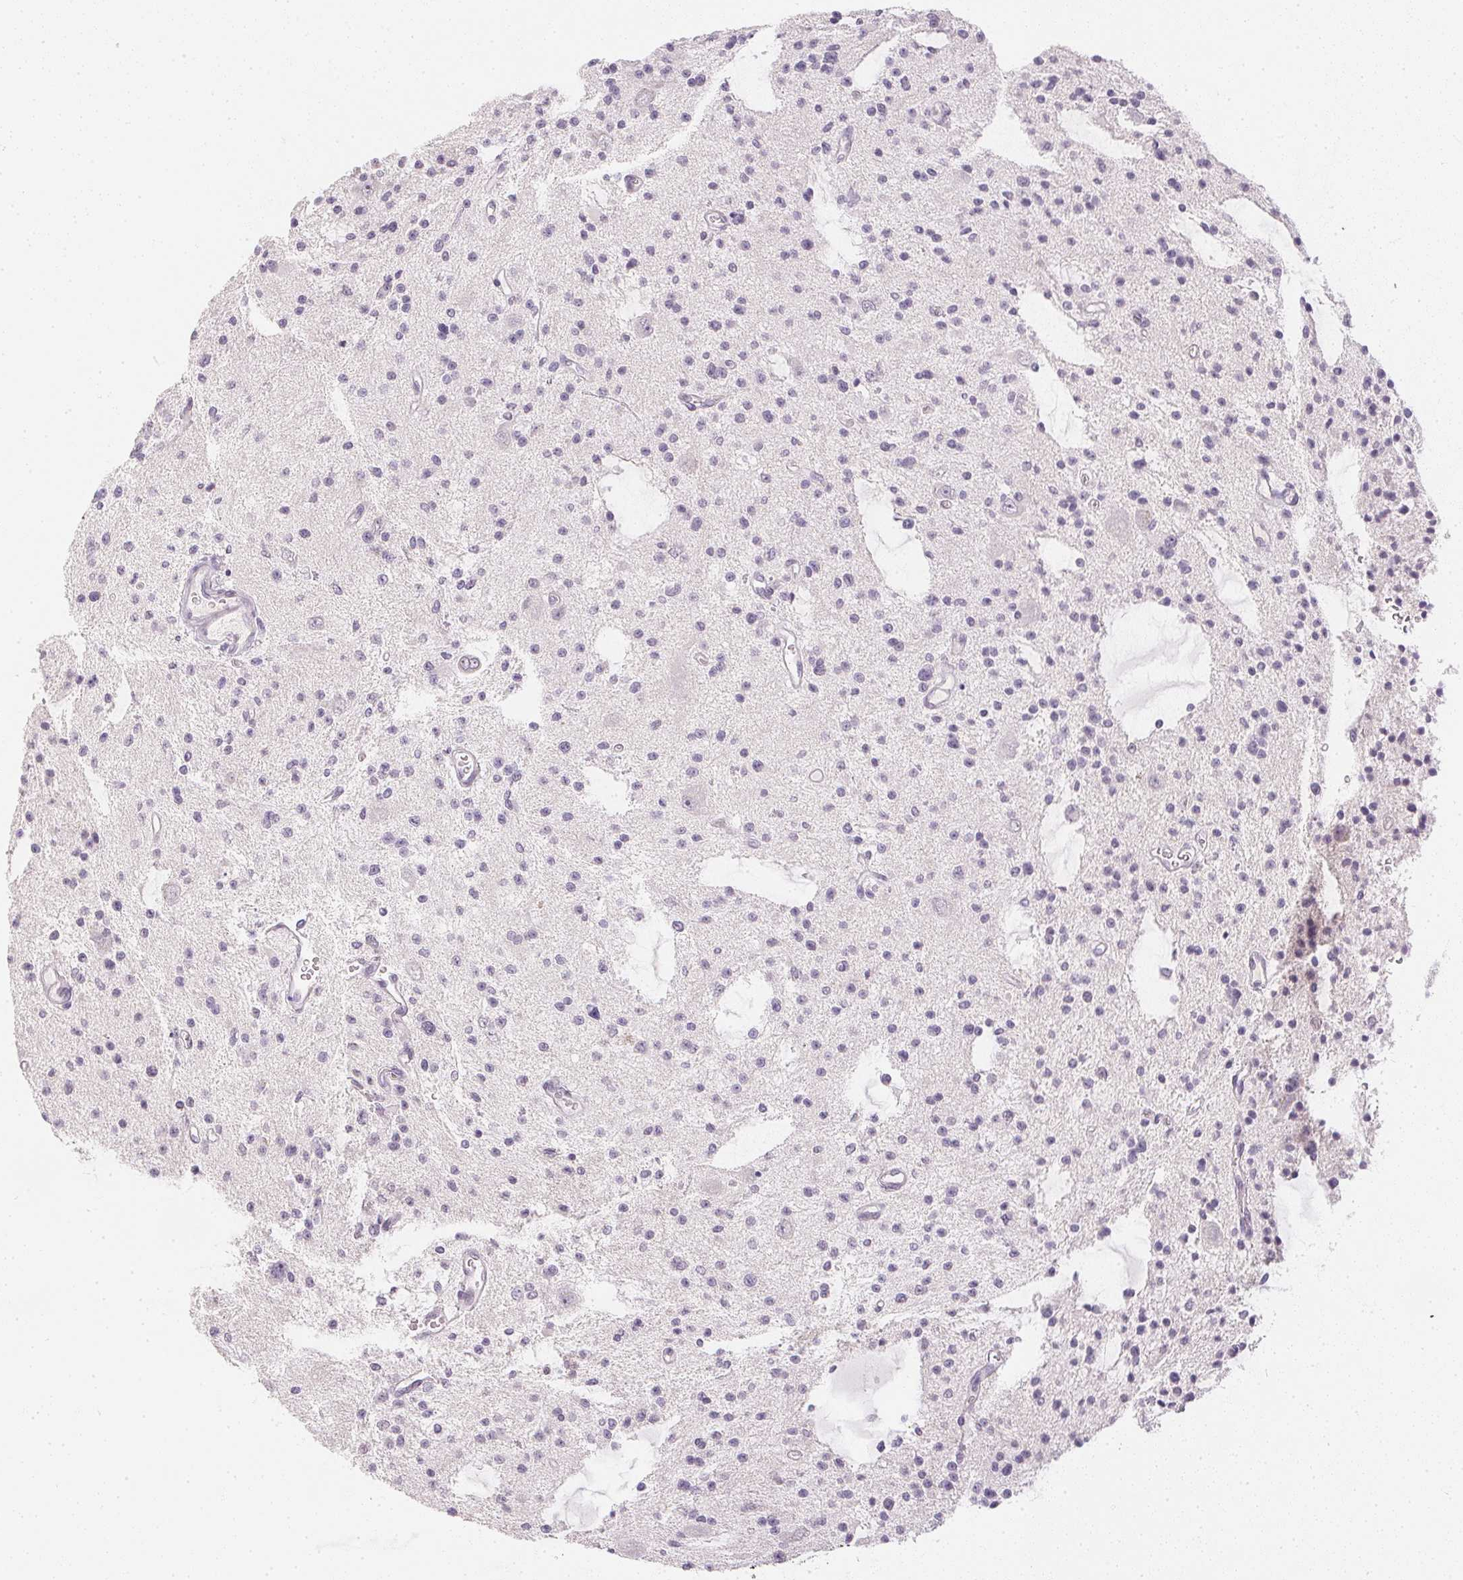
{"staining": {"intensity": "negative", "quantity": "none", "location": "none"}, "tissue": "glioma", "cell_type": "Tumor cells", "image_type": "cancer", "snomed": [{"axis": "morphology", "description": "Glioma, malignant, Low grade"}, {"axis": "topography", "description": "Brain"}], "caption": "This photomicrograph is of low-grade glioma (malignant) stained with immunohistochemistry to label a protein in brown with the nuclei are counter-stained blue. There is no expression in tumor cells.", "gene": "PPY", "patient": {"sex": "male", "age": 43}}